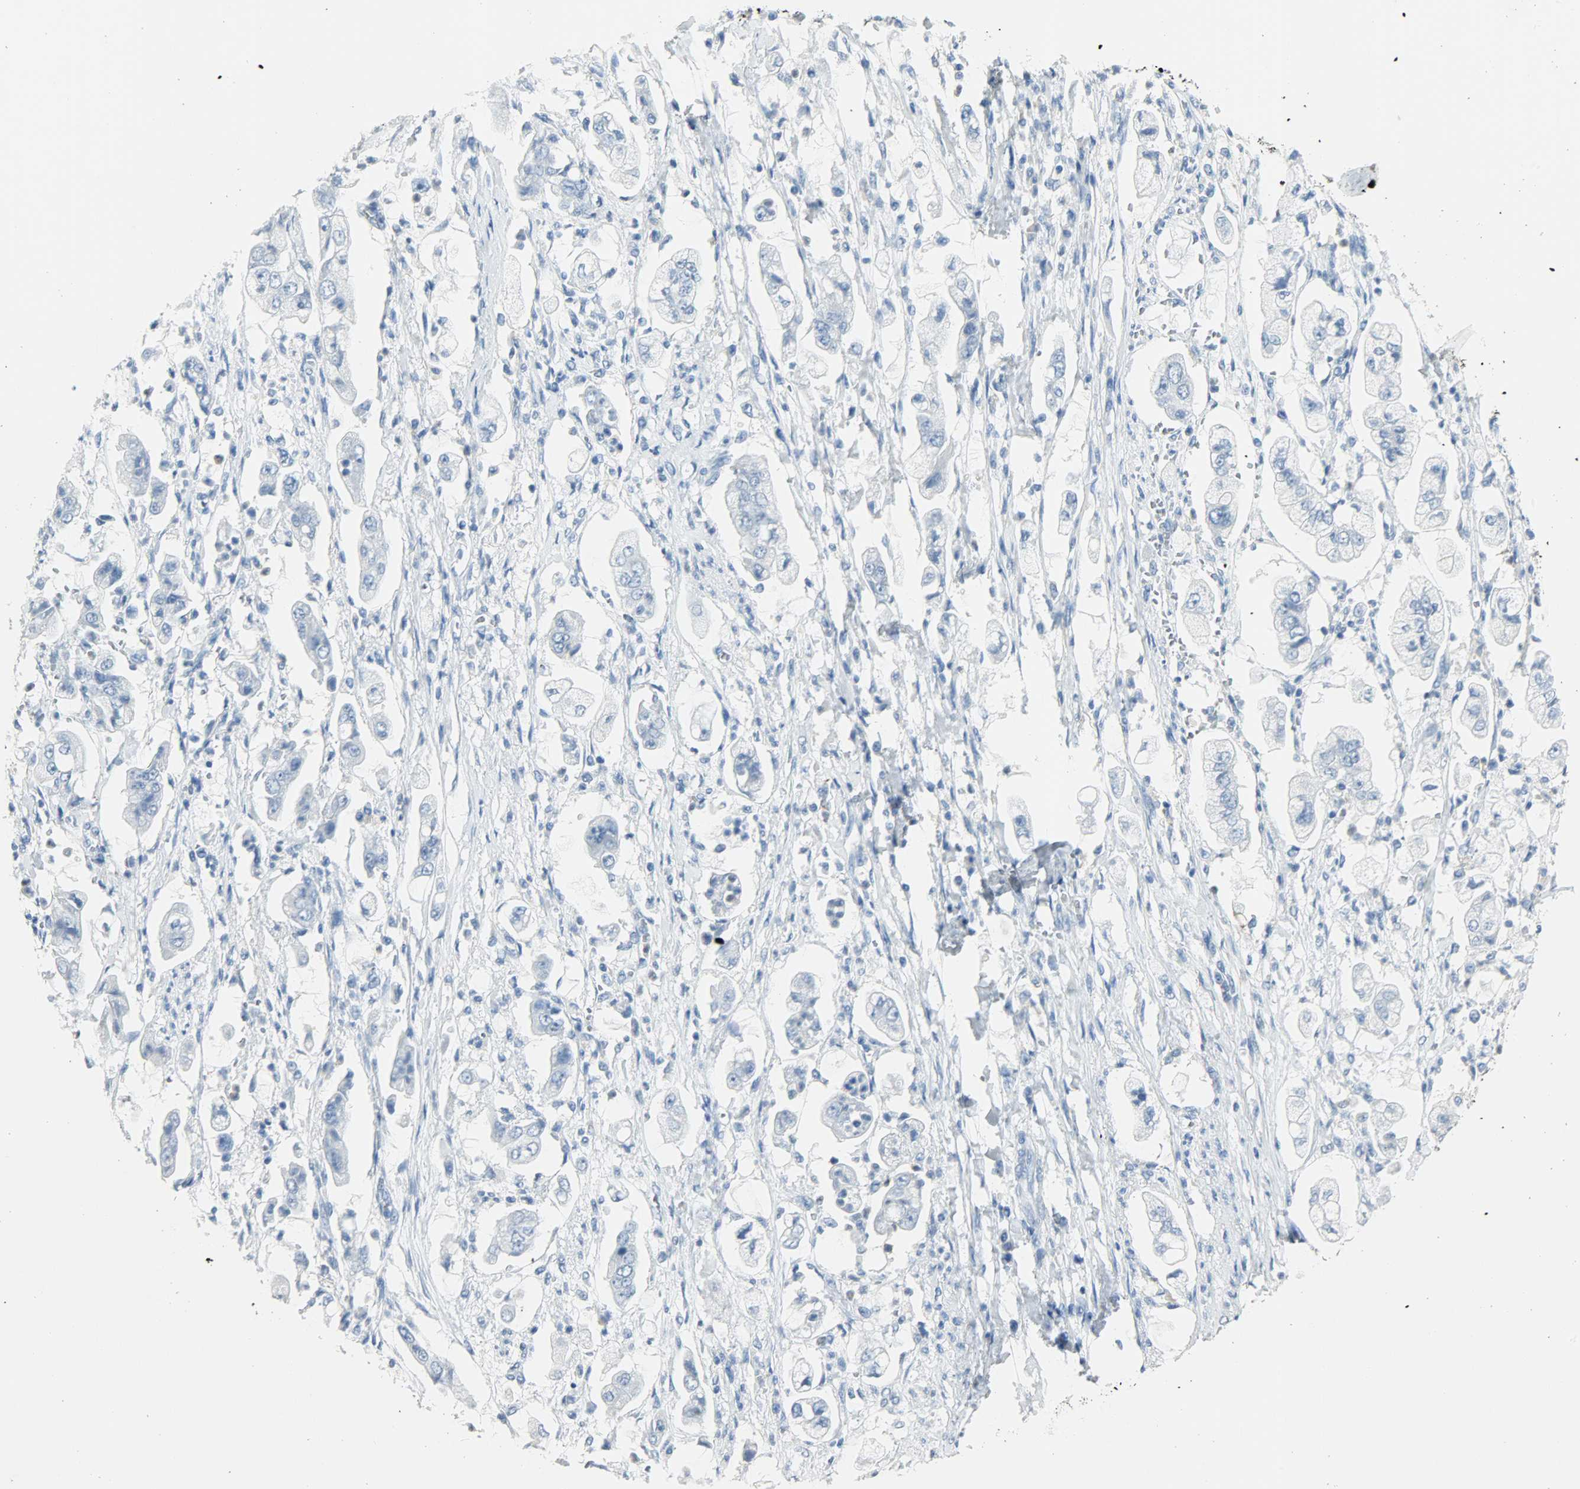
{"staining": {"intensity": "negative", "quantity": "none", "location": "none"}, "tissue": "stomach cancer", "cell_type": "Tumor cells", "image_type": "cancer", "snomed": [{"axis": "morphology", "description": "Adenocarcinoma, NOS"}, {"axis": "topography", "description": "Stomach"}], "caption": "Immunohistochemistry (IHC) photomicrograph of adenocarcinoma (stomach) stained for a protein (brown), which reveals no positivity in tumor cells.", "gene": "PTPN6", "patient": {"sex": "male", "age": 62}}